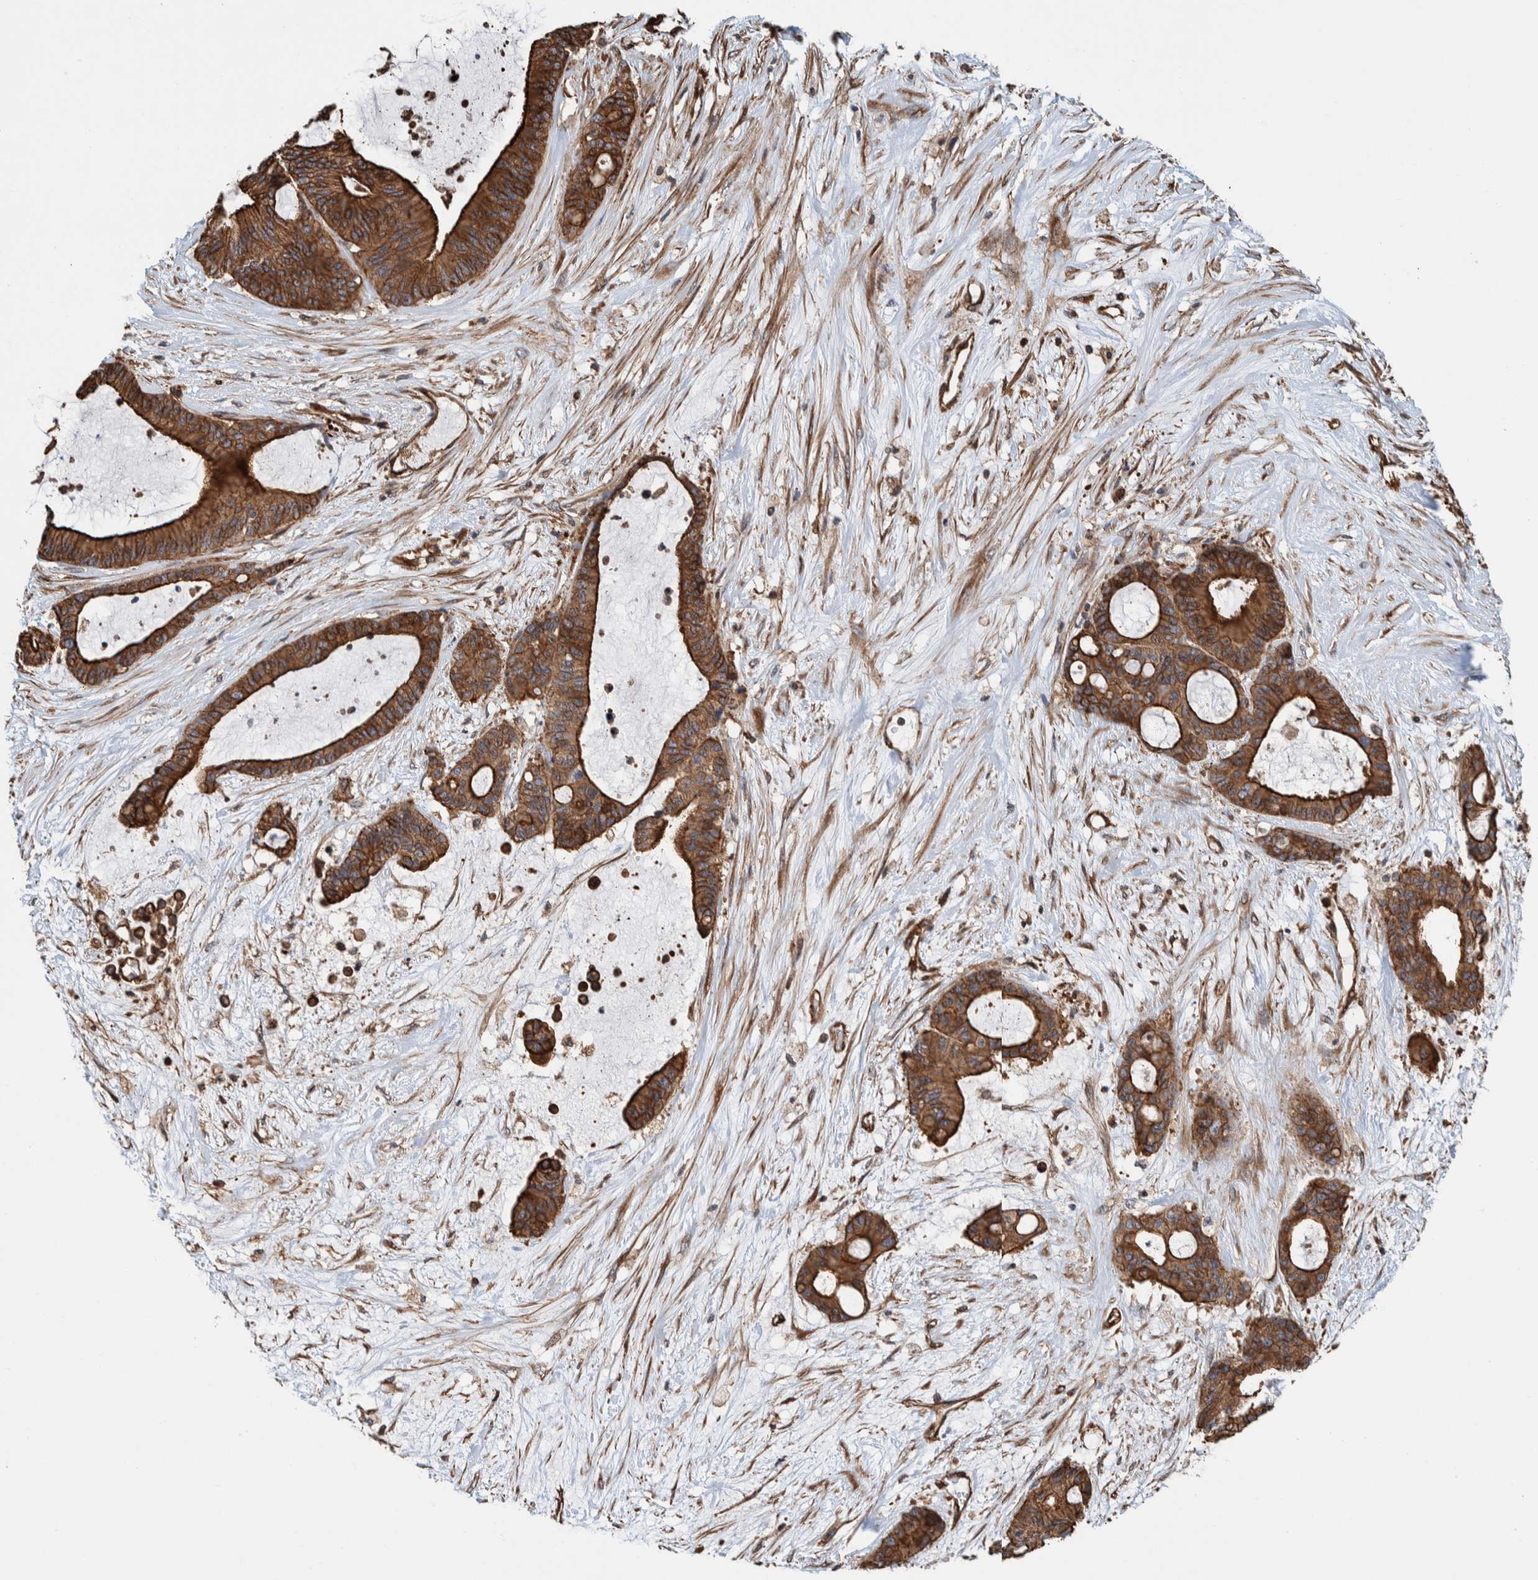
{"staining": {"intensity": "strong", "quantity": ">75%", "location": "cytoplasmic/membranous"}, "tissue": "liver cancer", "cell_type": "Tumor cells", "image_type": "cancer", "snomed": [{"axis": "morphology", "description": "Cholangiocarcinoma"}, {"axis": "topography", "description": "Liver"}], "caption": "Immunohistochemistry staining of cholangiocarcinoma (liver), which reveals high levels of strong cytoplasmic/membranous expression in approximately >75% of tumor cells indicating strong cytoplasmic/membranous protein staining. The staining was performed using DAB (3,3'-diaminobenzidine) (brown) for protein detection and nuclei were counterstained in hematoxylin (blue).", "gene": "PKD1L1", "patient": {"sex": "female", "age": 73}}